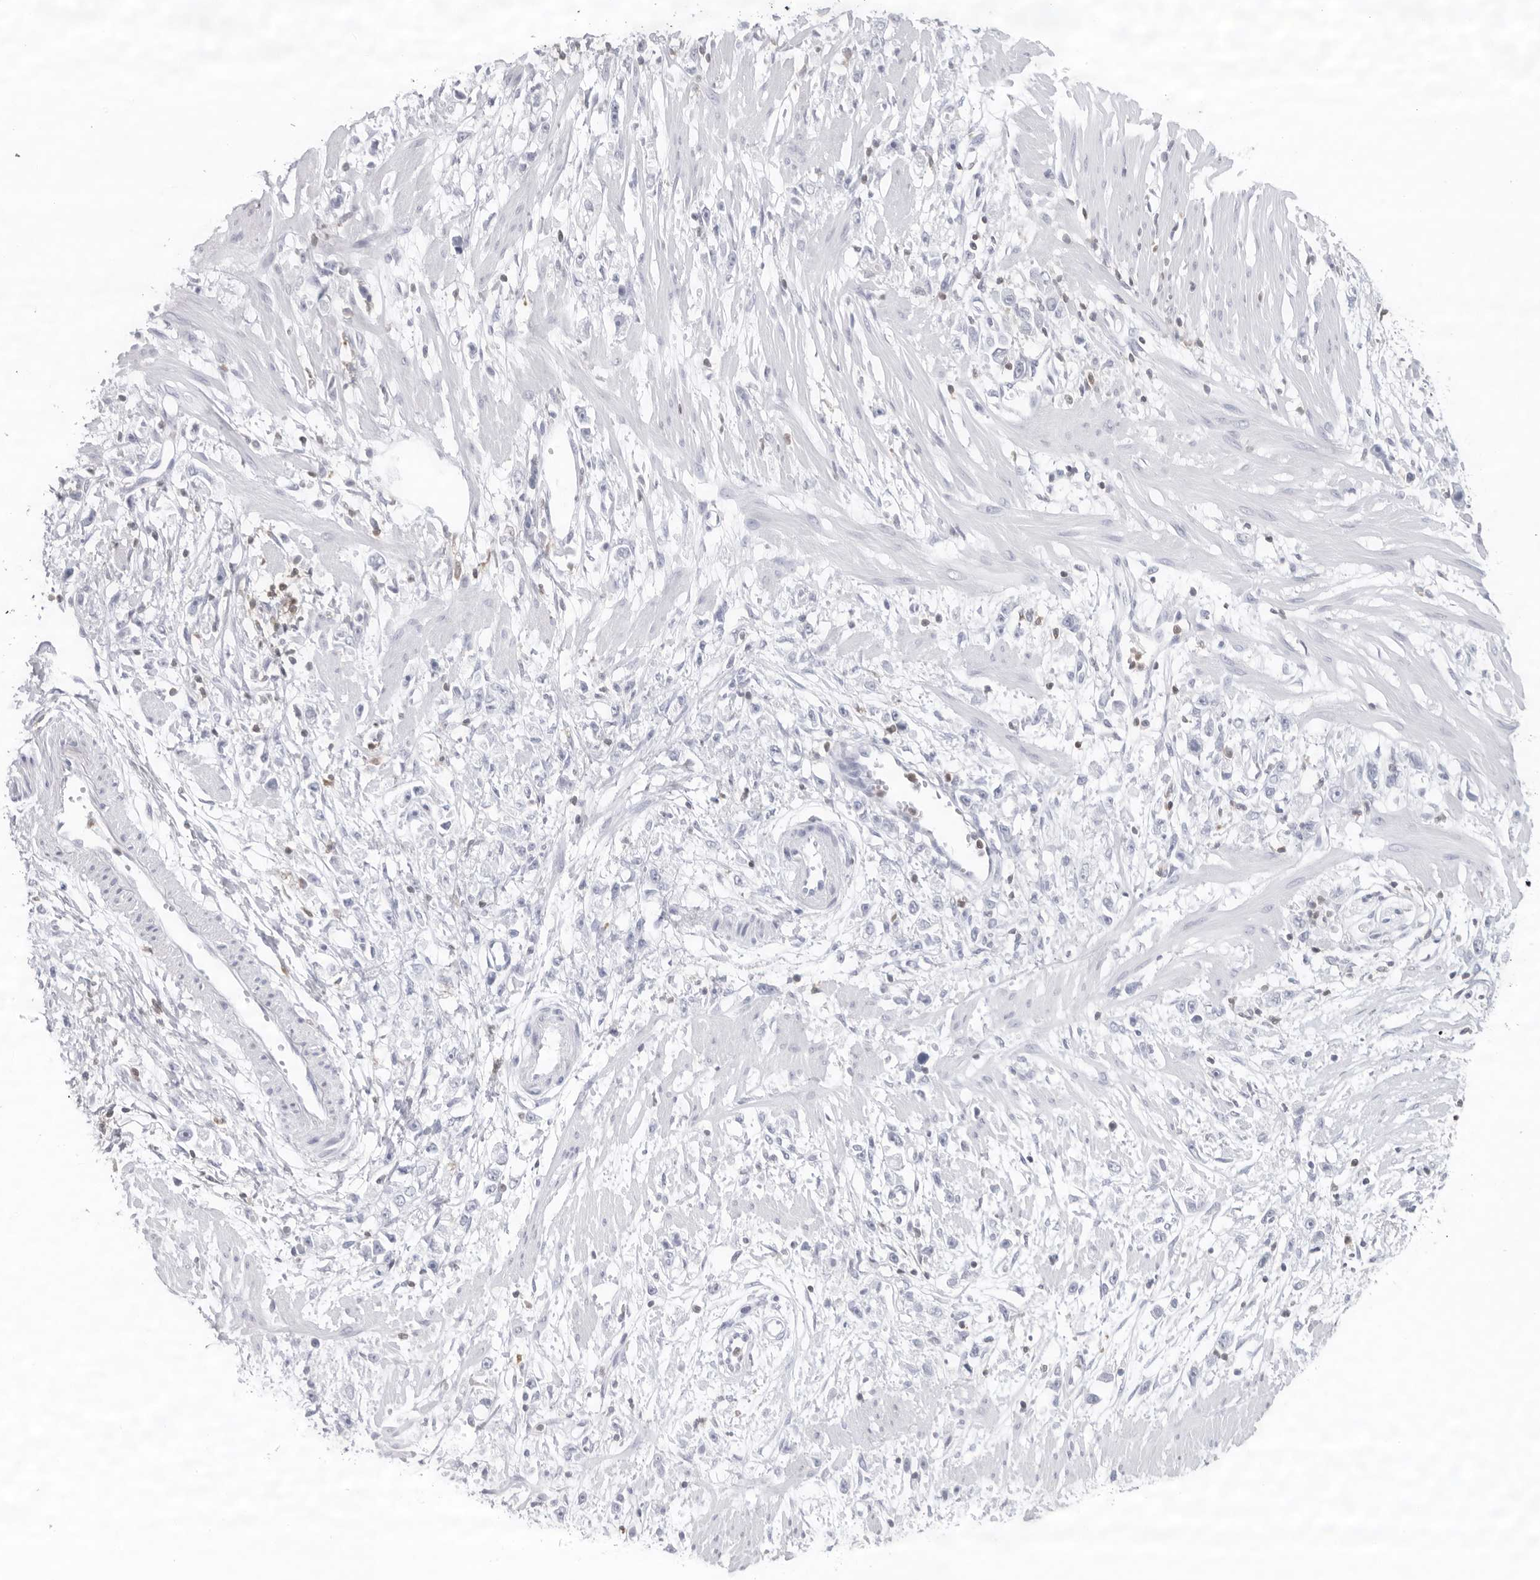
{"staining": {"intensity": "negative", "quantity": "none", "location": "none"}, "tissue": "stomach cancer", "cell_type": "Tumor cells", "image_type": "cancer", "snomed": [{"axis": "morphology", "description": "Adenocarcinoma, NOS"}, {"axis": "topography", "description": "Stomach"}], "caption": "The photomicrograph shows no significant expression in tumor cells of stomach cancer (adenocarcinoma).", "gene": "FMNL1", "patient": {"sex": "female", "age": 59}}